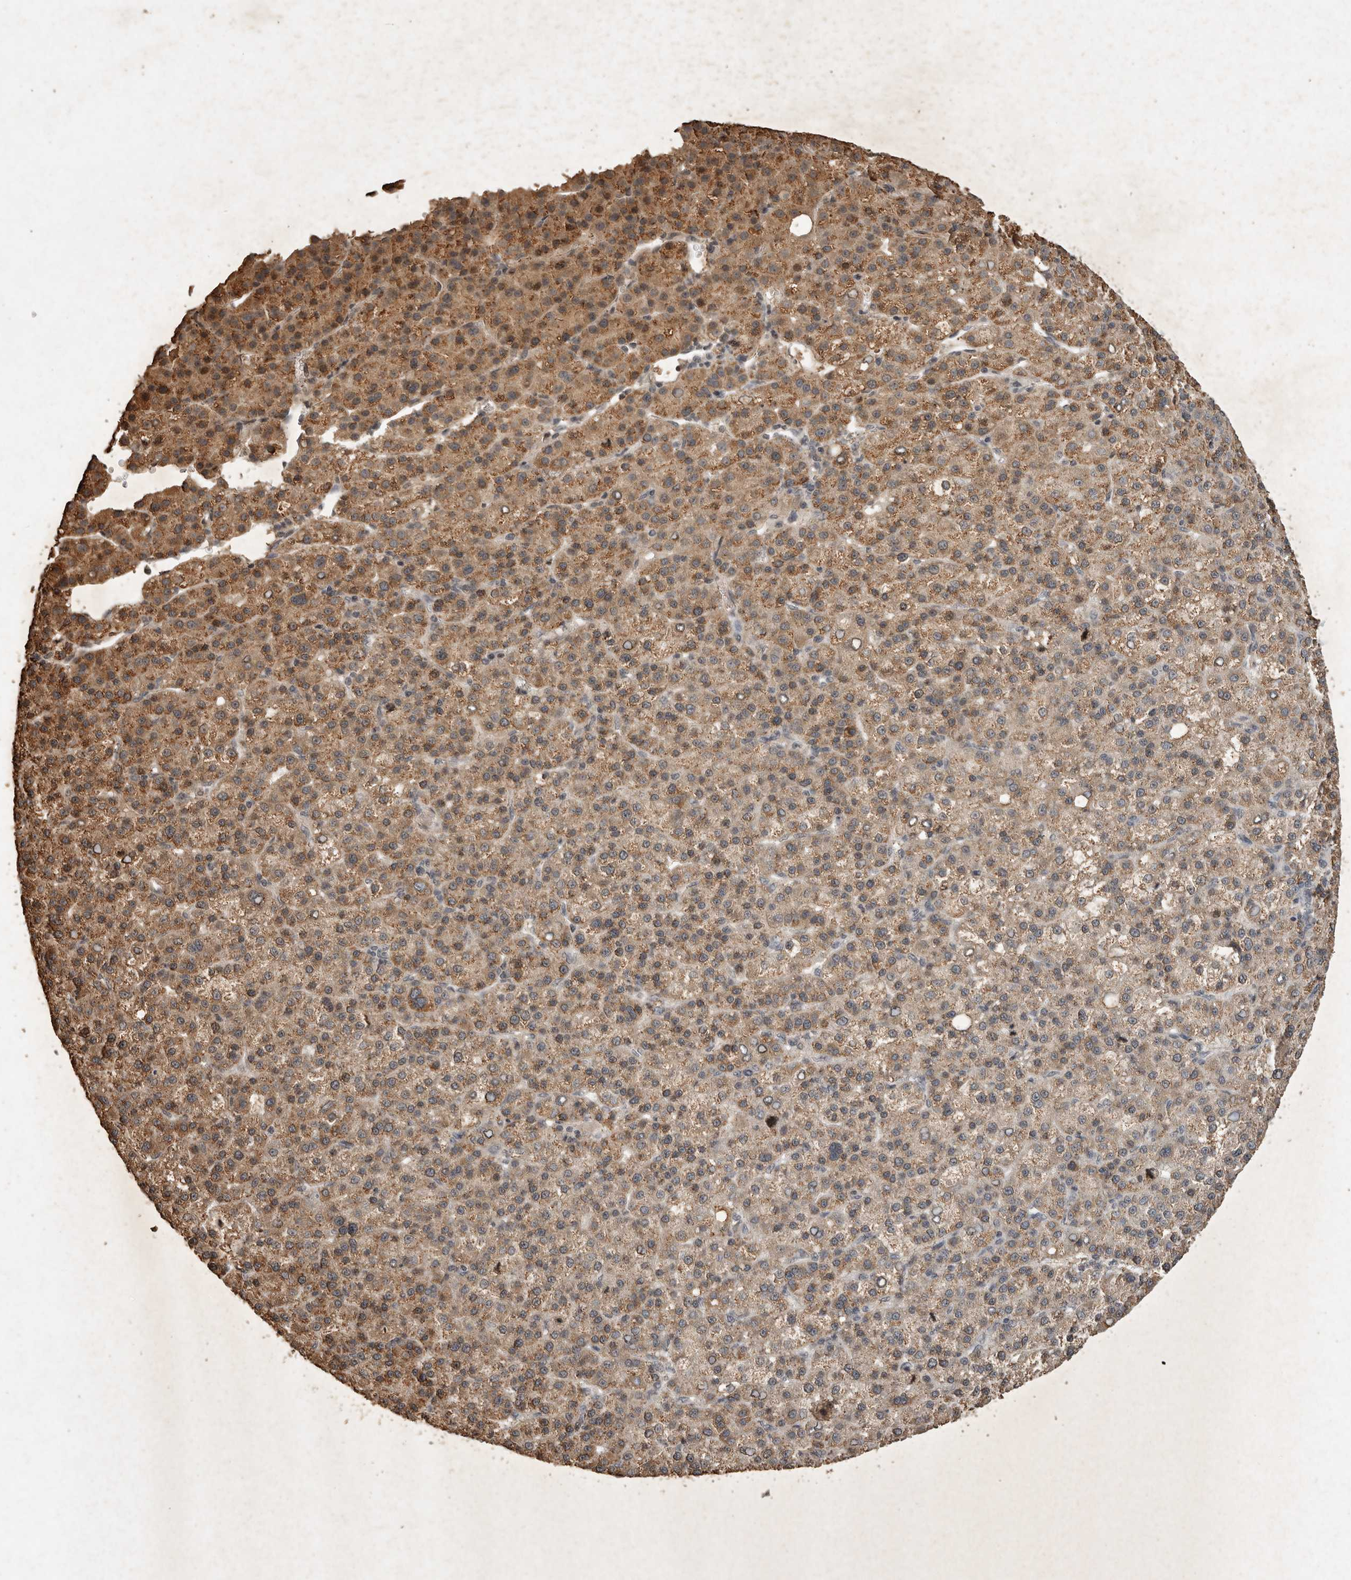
{"staining": {"intensity": "moderate", "quantity": ">75%", "location": "cytoplasmic/membranous"}, "tissue": "liver cancer", "cell_type": "Tumor cells", "image_type": "cancer", "snomed": [{"axis": "morphology", "description": "Carcinoma, Hepatocellular, NOS"}, {"axis": "topography", "description": "Liver"}], "caption": "This micrograph demonstrates immunohistochemistry (IHC) staining of liver hepatocellular carcinoma, with medium moderate cytoplasmic/membranous positivity in approximately >75% of tumor cells.", "gene": "HRK", "patient": {"sex": "female", "age": 58}}